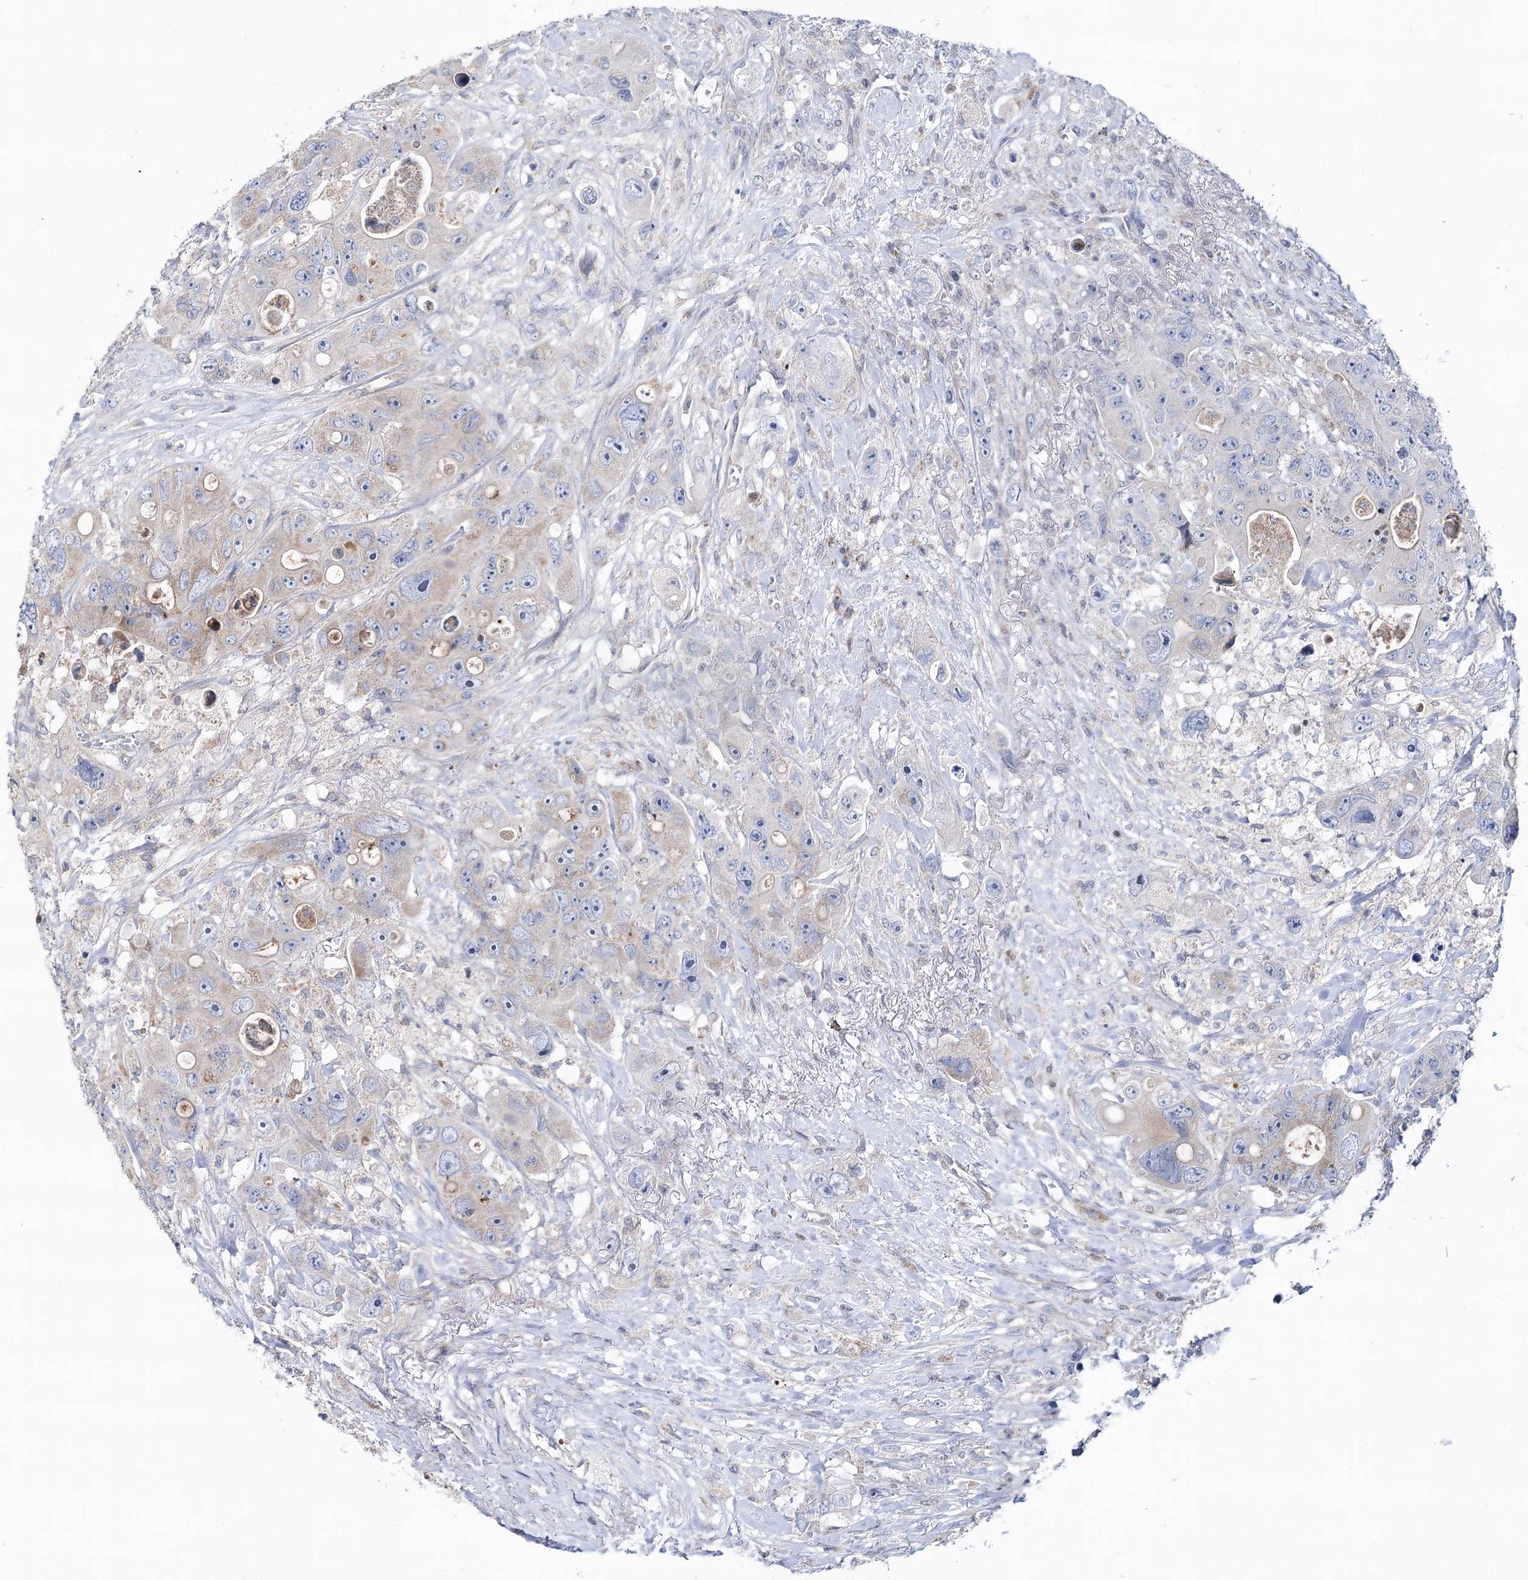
{"staining": {"intensity": "weak", "quantity": "<25%", "location": "cytoplasmic/membranous"}, "tissue": "colorectal cancer", "cell_type": "Tumor cells", "image_type": "cancer", "snomed": [{"axis": "morphology", "description": "Adenocarcinoma, NOS"}, {"axis": "topography", "description": "Colon"}], "caption": "The histopathology image displays no significant staining in tumor cells of colorectal cancer.", "gene": "PTGR1", "patient": {"sex": "female", "age": 46}}